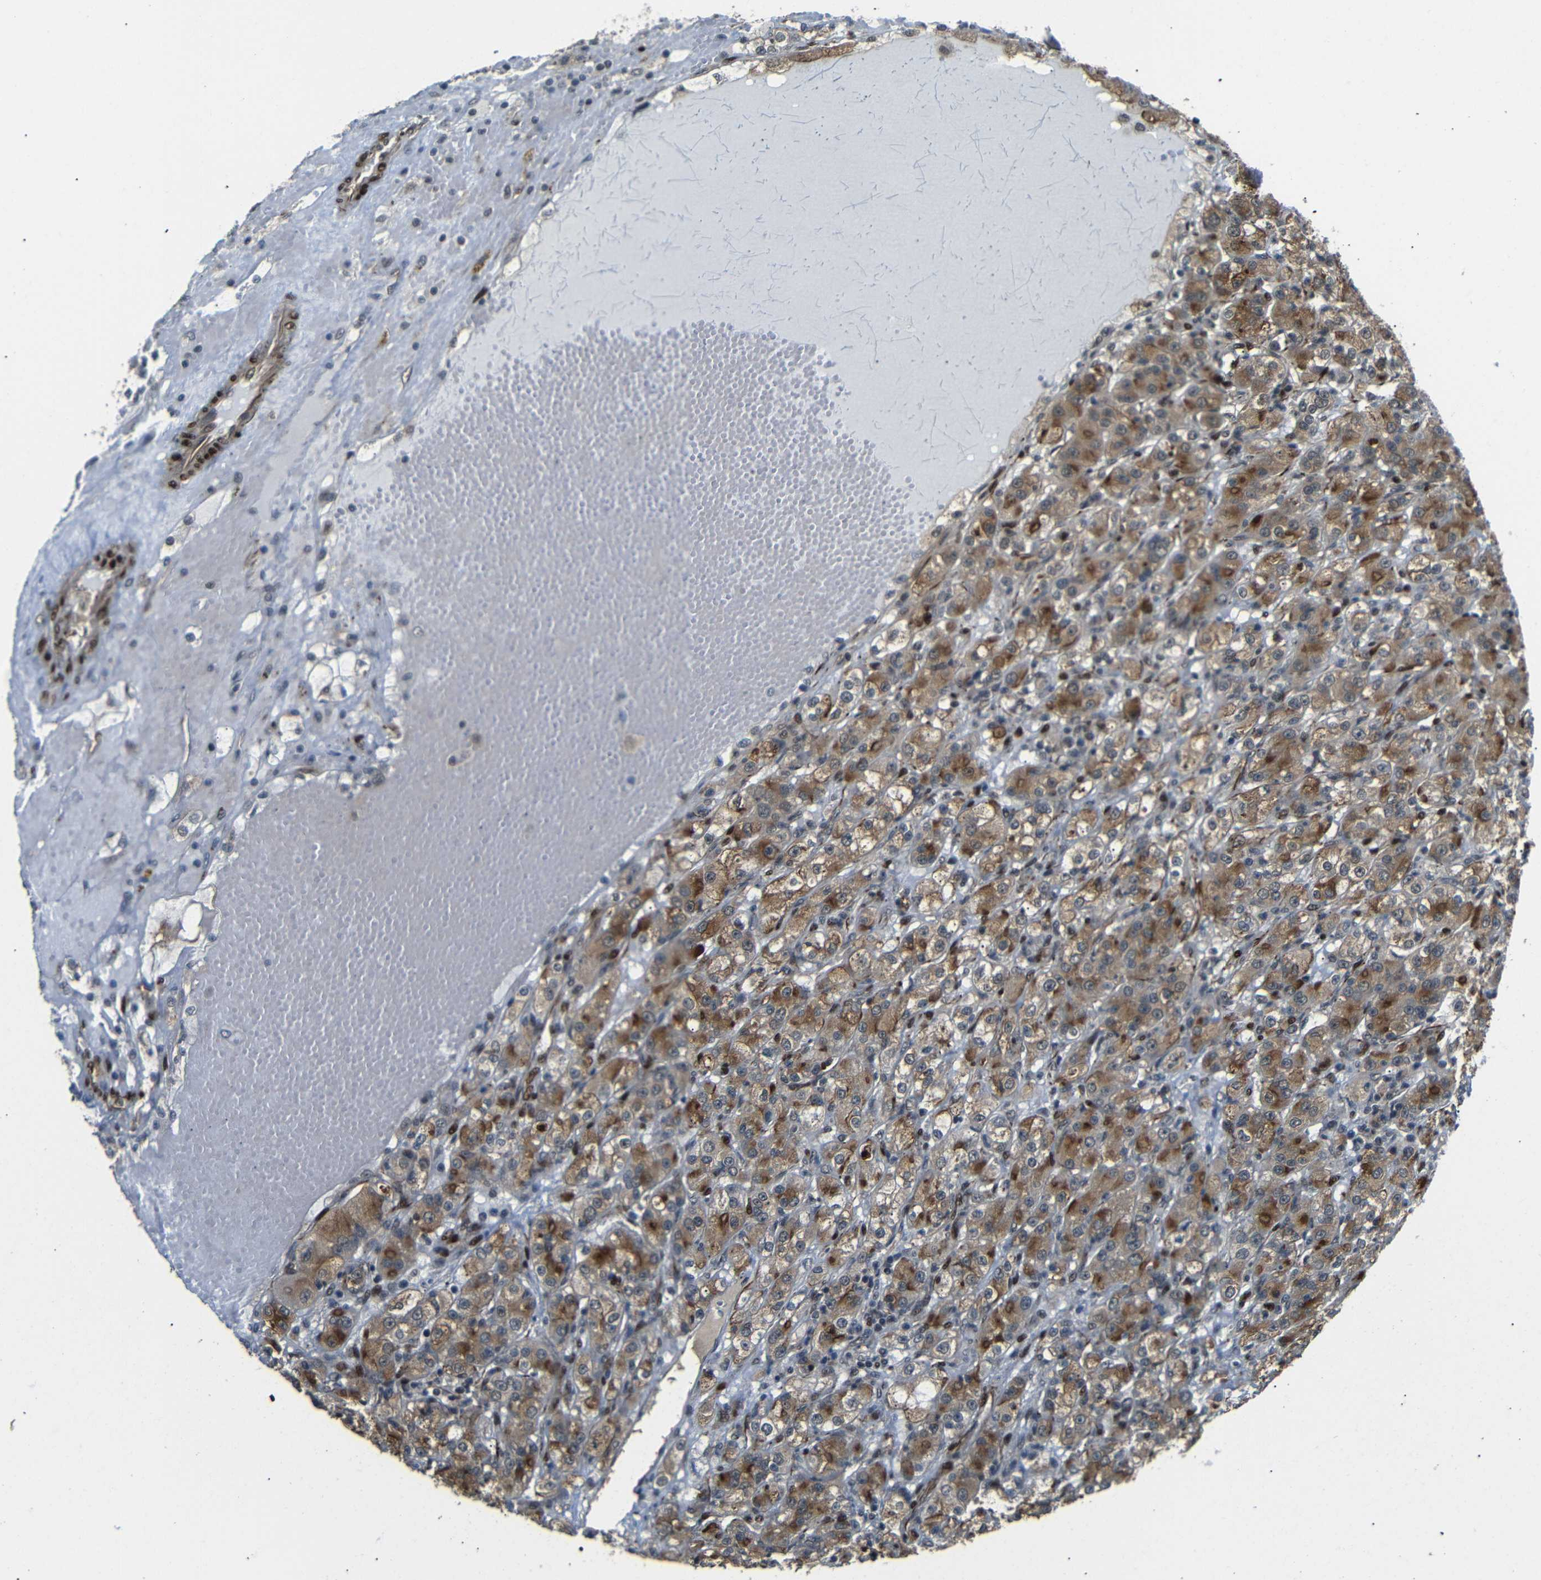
{"staining": {"intensity": "moderate", "quantity": "25%-75%", "location": "cytoplasmic/membranous"}, "tissue": "renal cancer", "cell_type": "Tumor cells", "image_type": "cancer", "snomed": [{"axis": "morphology", "description": "Normal tissue, NOS"}, {"axis": "morphology", "description": "Adenocarcinoma, NOS"}, {"axis": "topography", "description": "Kidney"}], "caption": "The photomicrograph displays a brown stain indicating the presence of a protein in the cytoplasmic/membranous of tumor cells in adenocarcinoma (renal). (Stains: DAB in brown, nuclei in blue, Microscopy: brightfield microscopy at high magnification).", "gene": "TBX2", "patient": {"sex": "male", "age": 61}}